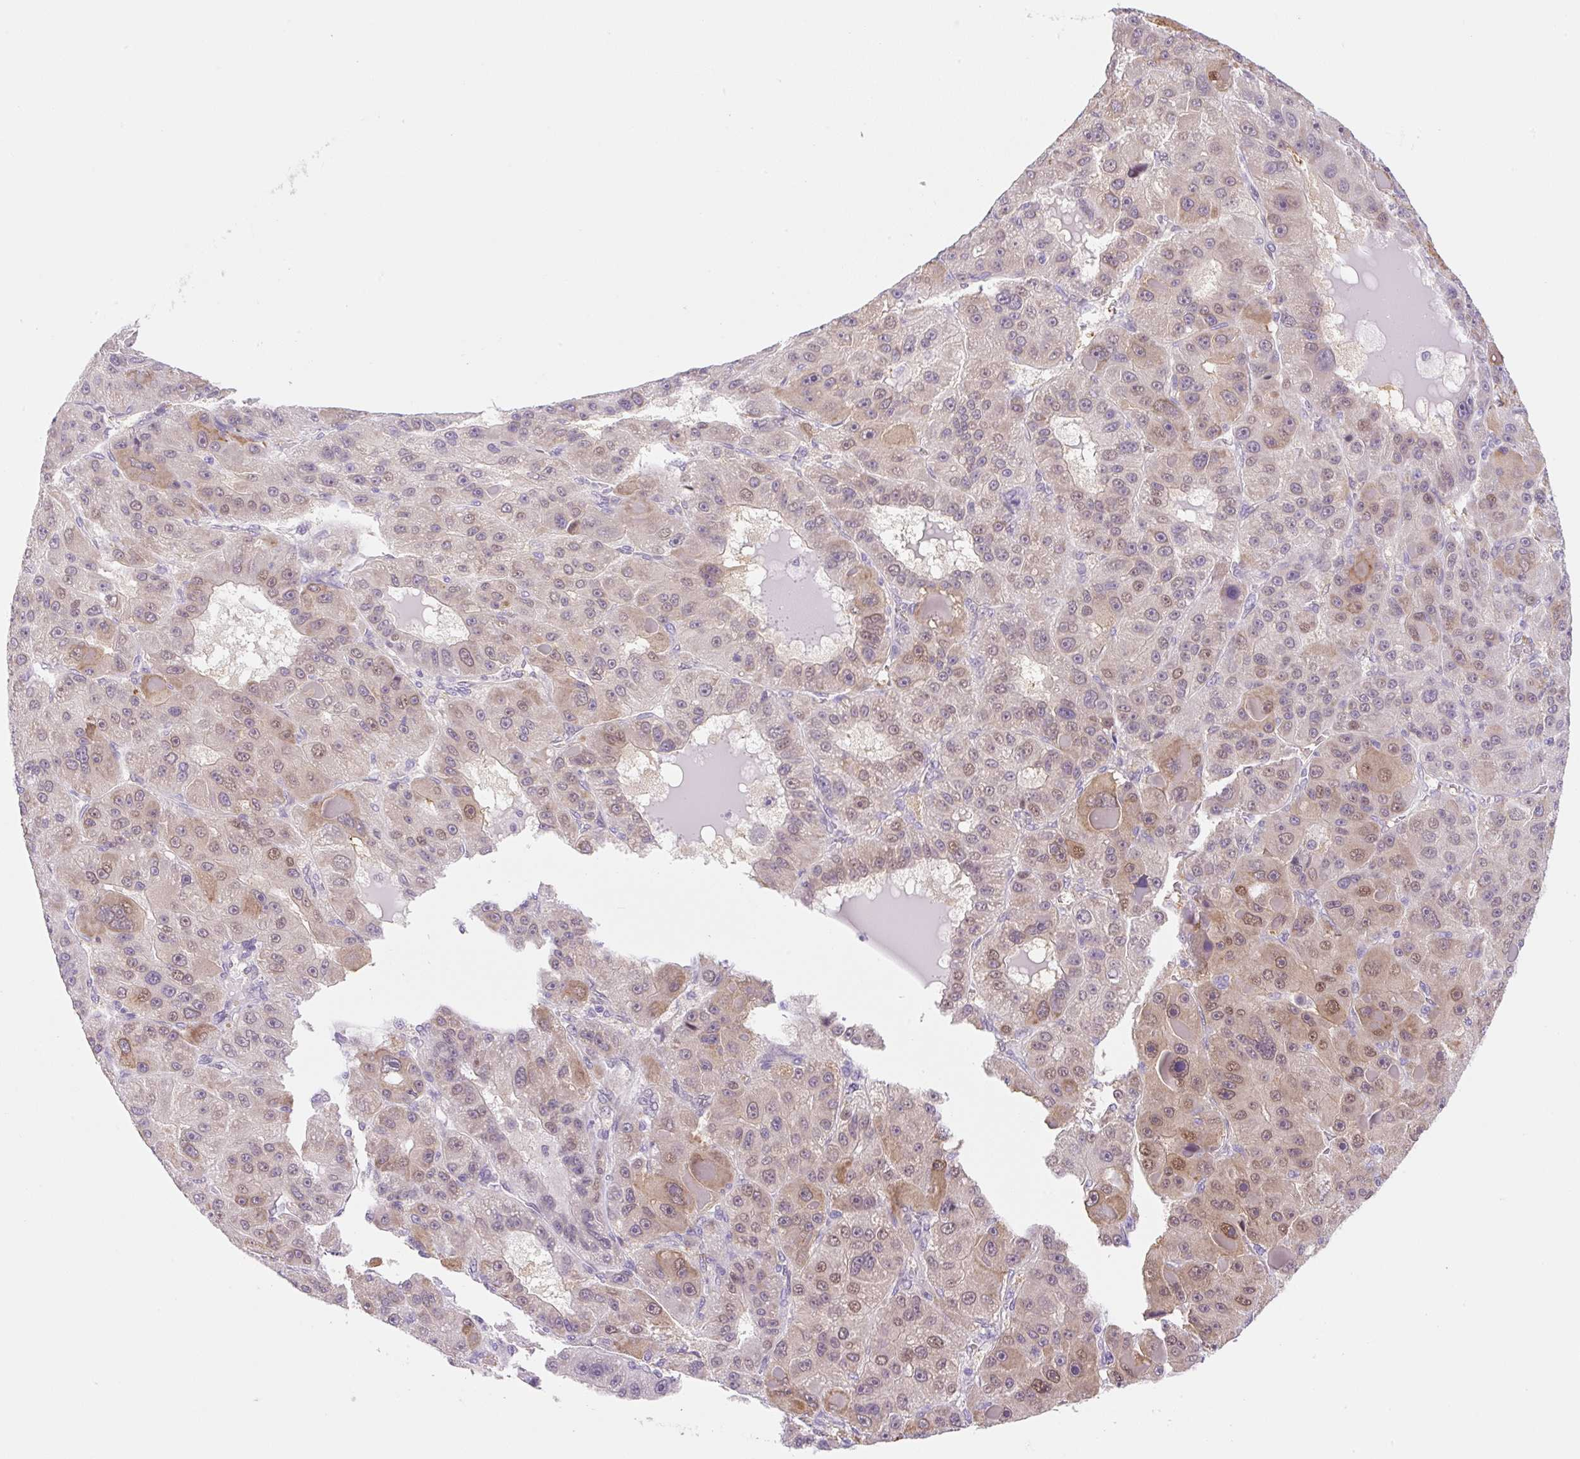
{"staining": {"intensity": "moderate", "quantity": "25%-75%", "location": "cytoplasmic/membranous,nuclear"}, "tissue": "liver cancer", "cell_type": "Tumor cells", "image_type": "cancer", "snomed": [{"axis": "morphology", "description": "Carcinoma, Hepatocellular, NOS"}, {"axis": "topography", "description": "Liver"}], "caption": "About 25%-75% of tumor cells in human hepatocellular carcinoma (liver) show moderate cytoplasmic/membranous and nuclear protein expression as visualized by brown immunohistochemical staining.", "gene": "SYNE3", "patient": {"sex": "male", "age": 76}}